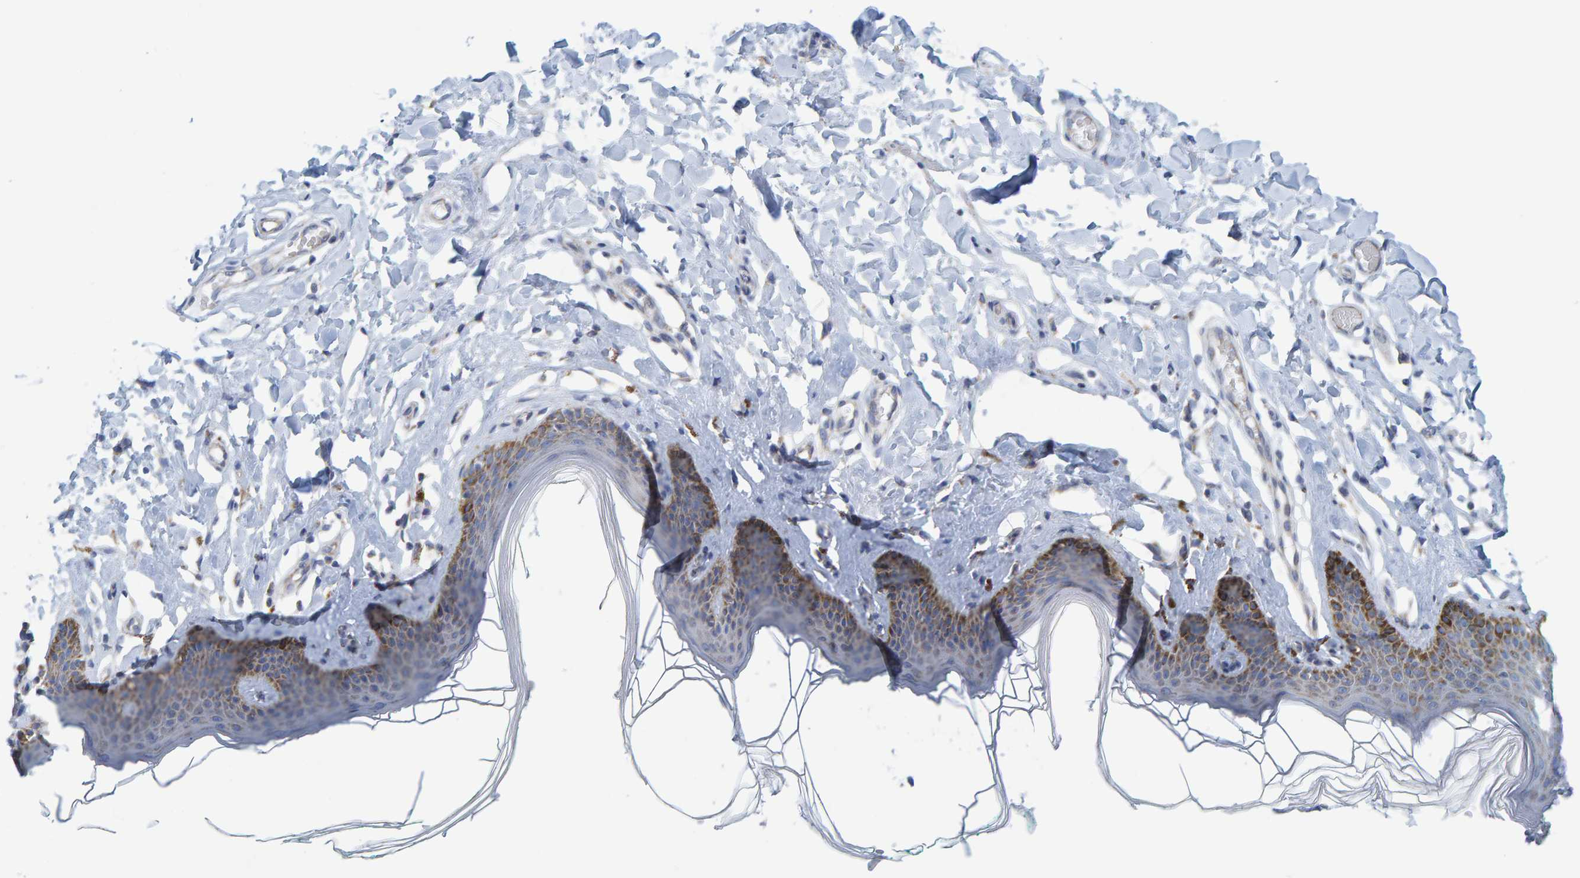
{"staining": {"intensity": "moderate", "quantity": ">75%", "location": "cytoplasmic/membranous"}, "tissue": "skin", "cell_type": "Epidermal cells", "image_type": "normal", "snomed": [{"axis": "morphology", "description": "Normal tissue, NOS"}, {"axis": "topography", "description": "Vulva"}], "caption": "IHC of benign skin reveals medium levels of moderate cytoplasmic/membranous expression in approximately >75% of epidermal cells. Using DAB (3,3'-diaminobenzidine) (brown) and hematoxylin (blue) stains, captured at high magnification using brightfield microscopy.", "gene": "MRPS7", "patient": {"sex": "female", "age": 66}}